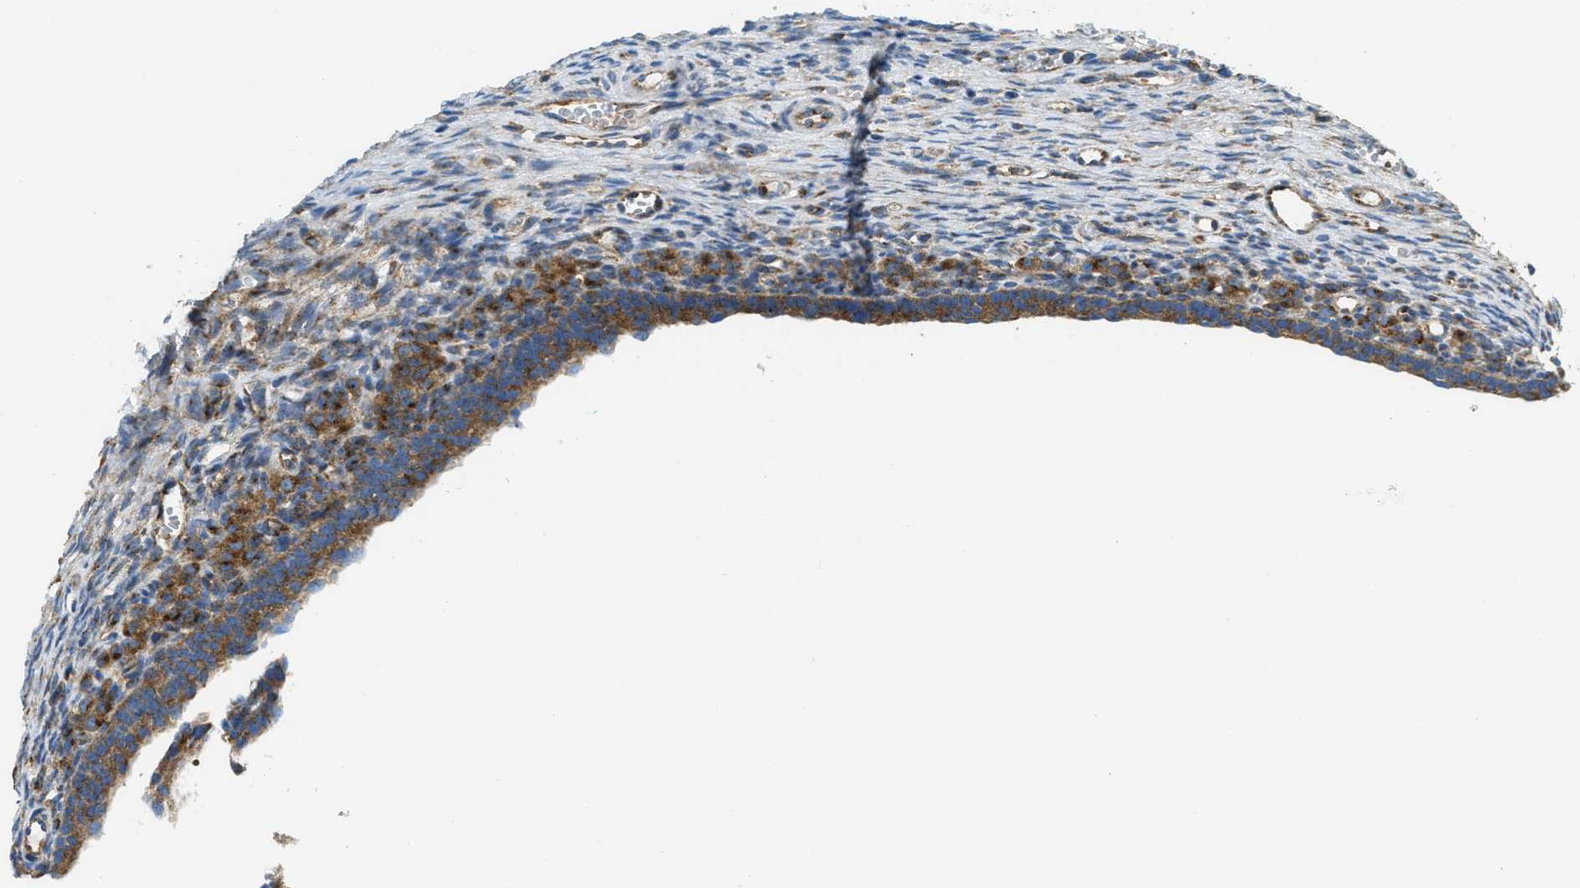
{"staining": {"intensity": "moderate", "quantity": "<25%", "location": "cytoplasmic/membranous"}, "tissue": "ovary", "cell_type": "Ovarian stroma cells", "image_type": "normal", "snomed": [{"axis": "morphology", "description": "Normal tissue, NOS"}, {"axis": "topography", "description": "Ovary"}], "caption": "There is low levels of moderate cytoplasmic/membranous expression in ovarian stroma cells of unremarkable ovary, as demonstrated by immunohistochemical staining (brown color).", "gene": "AP2B1", "patient": {"sex": "female", "age": 33}}